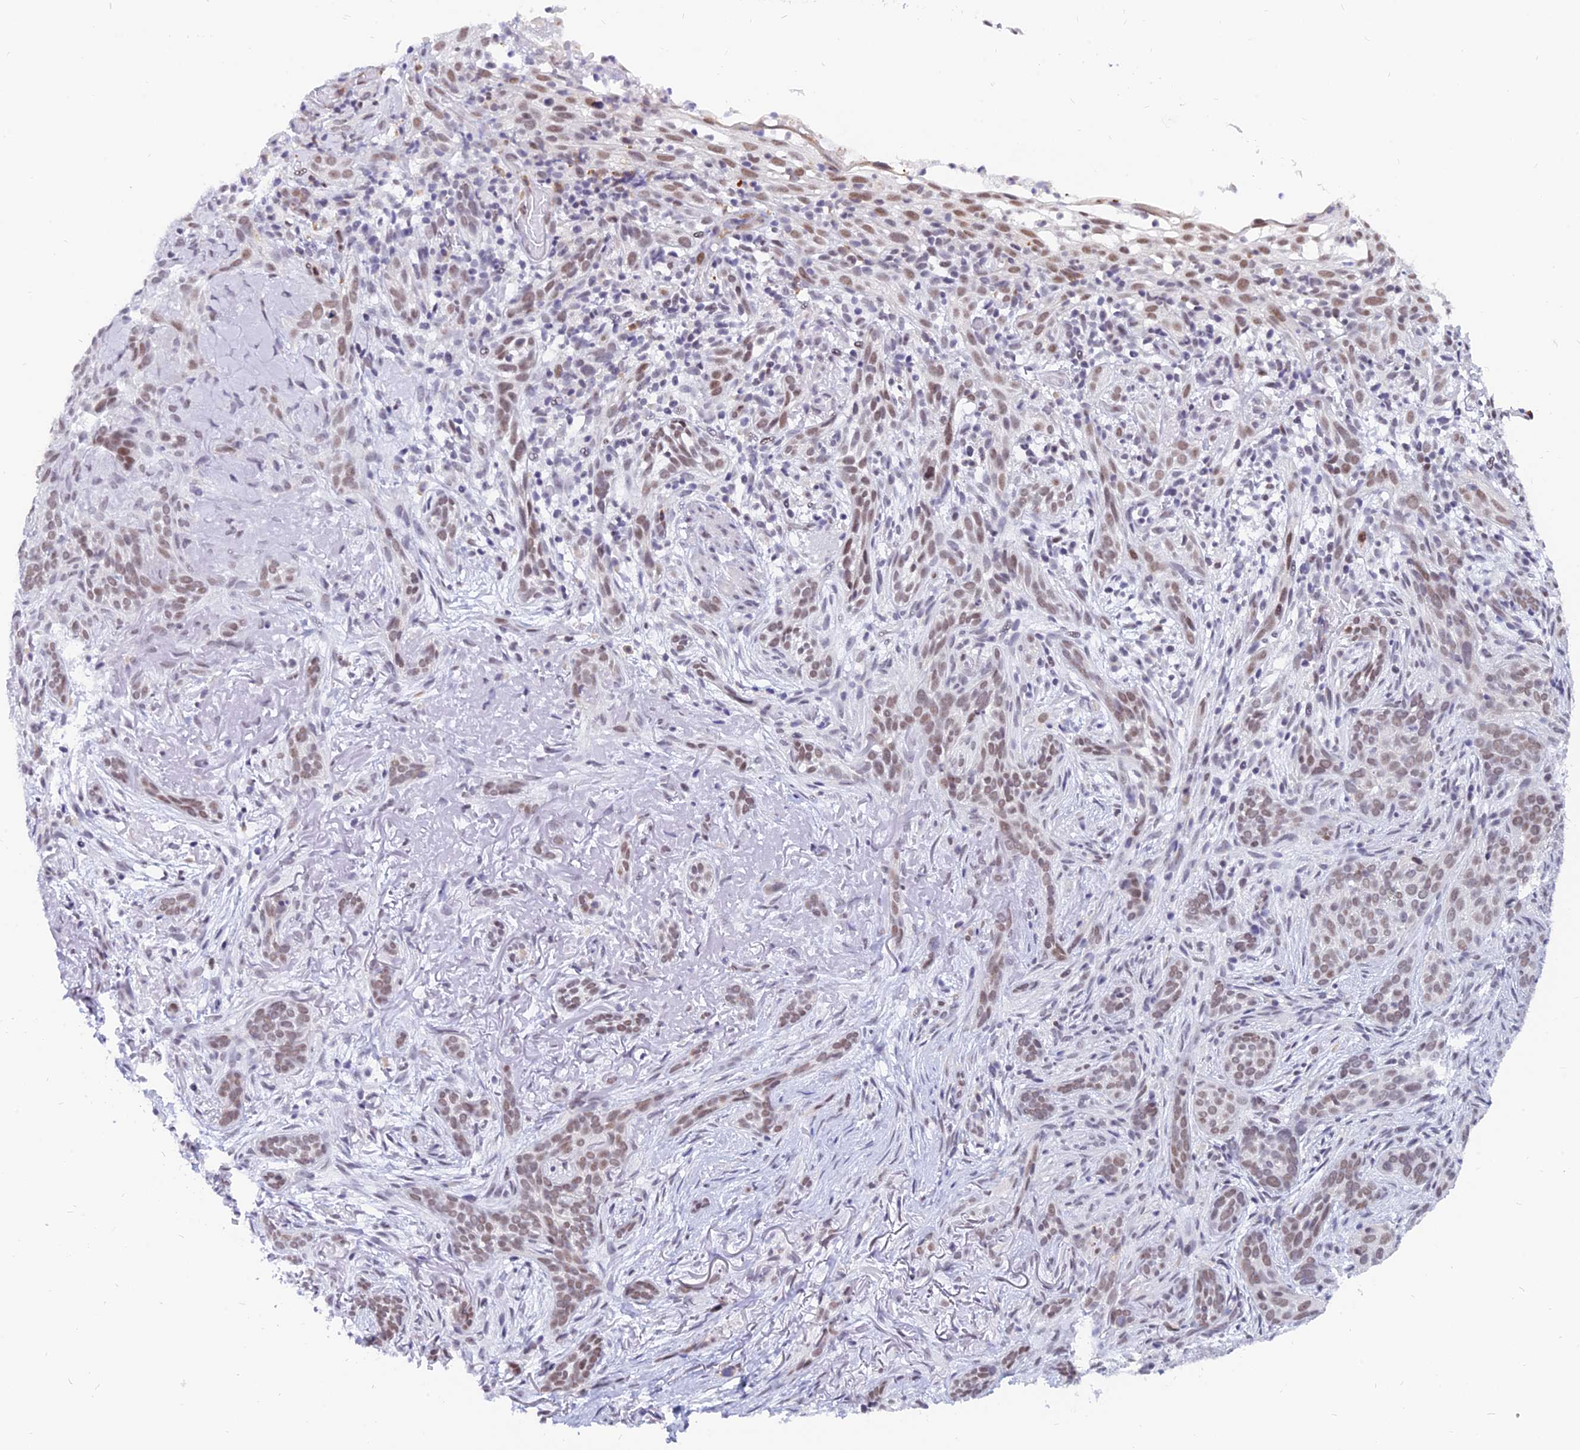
{"staining": {"intensity": "weak", "quantity": ">75%", "location": "nuclear"}, "tissue": "skin cancer", "cell_type": "Tumor cells", "image_type": "cancer", "snomed": [{"axis": "morphology", "description": "Basal cell carcinoma"}, {"axis": "topography", "description": "Skin"}], "caption": "Tumor cells reveal weak nuclear expression in about >75% of cells in basal cell carcinoma (skin).", "gene": "DPY30", "patient": {"sex": "male", "age": 71}}